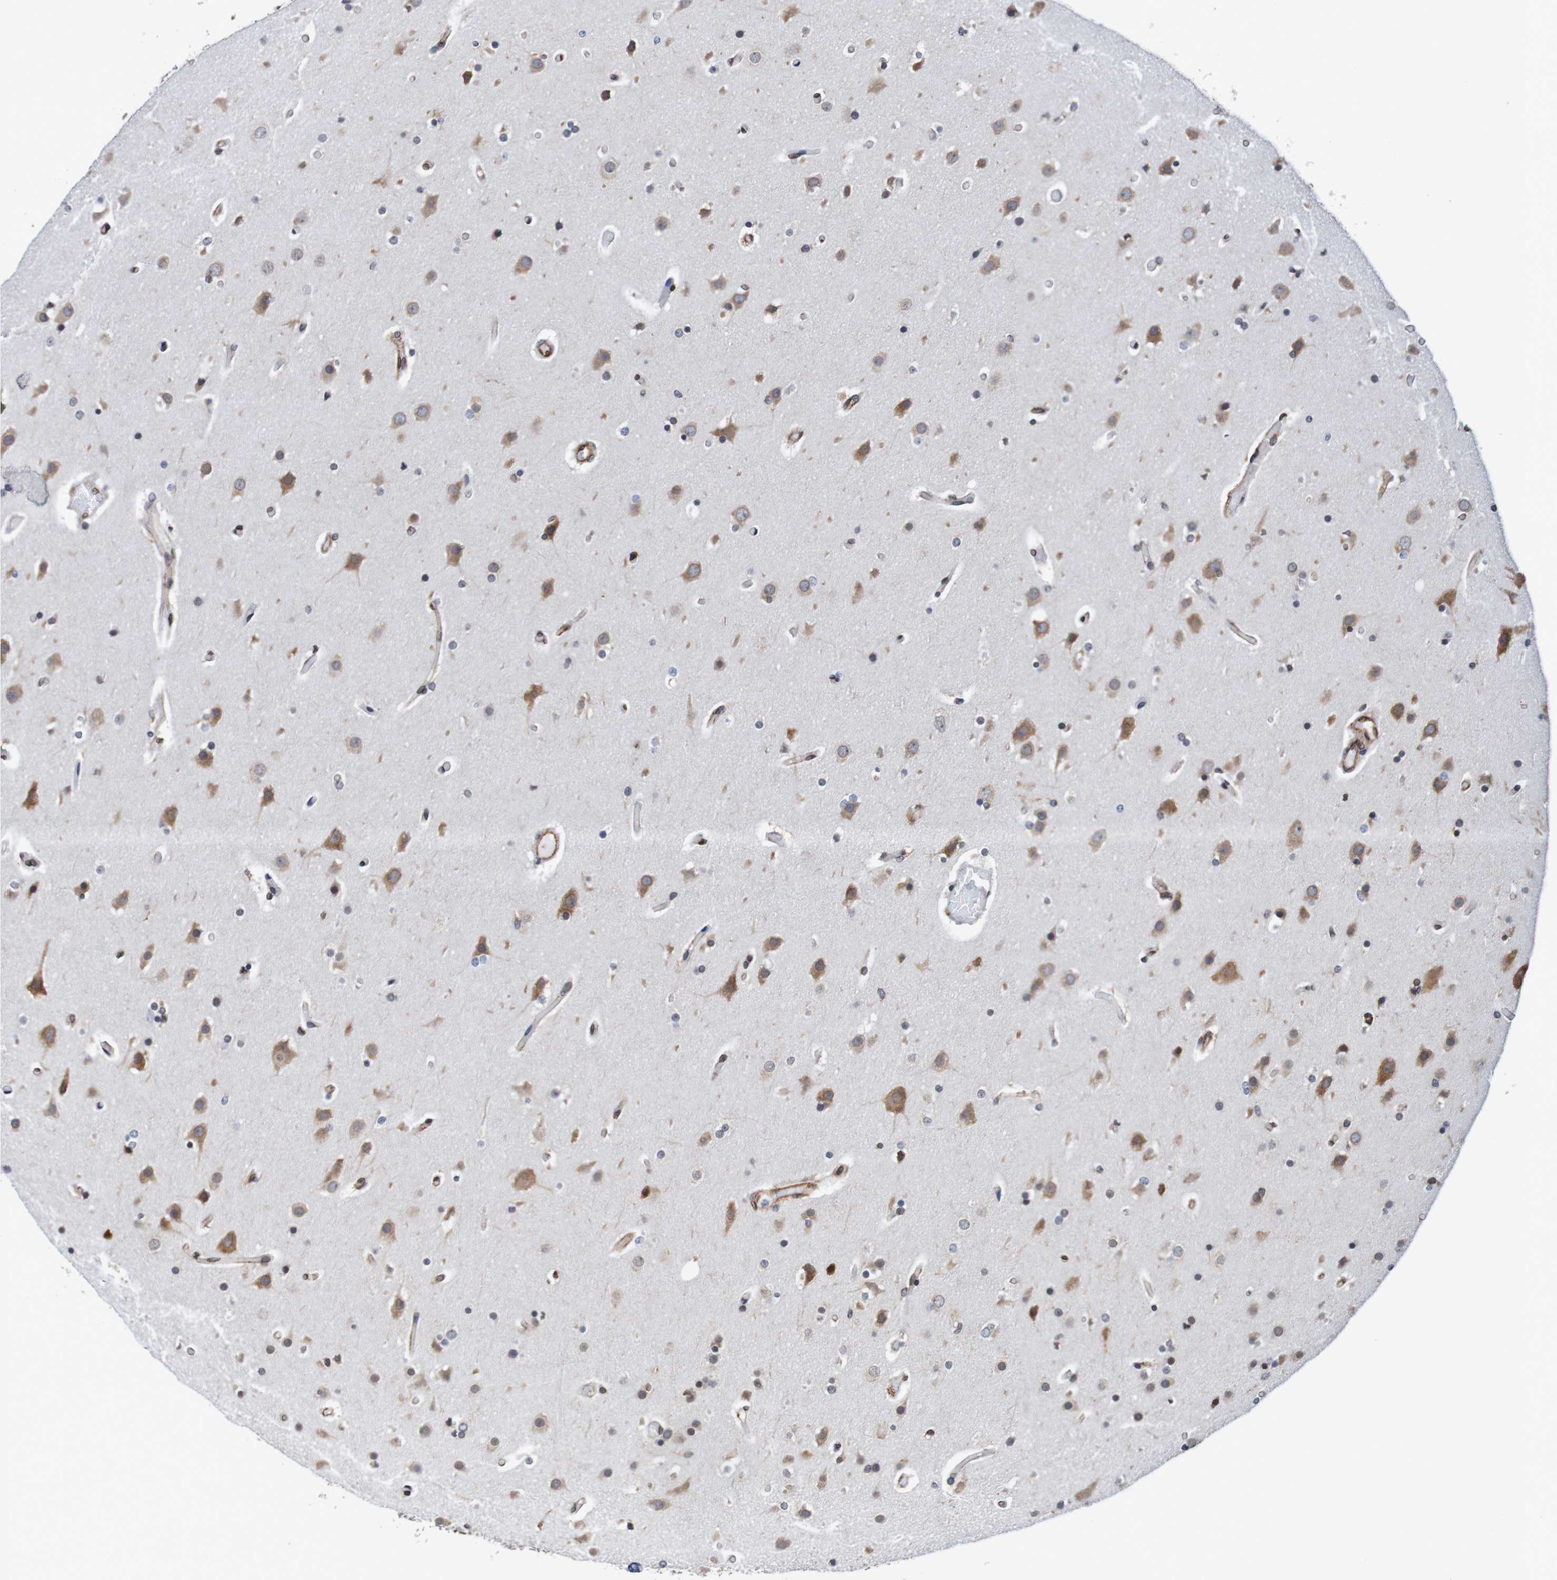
{"staining": {"intensity": "moderate", "quantity": "<25%", "location": "cytoplasmic/membranous"}, "tissue": "glioma", "cell_type": "Tumor cells", "image_type": "cancer", "snomed": [{"axis": "morphology", "description": "Glioma, malignant, High grade"}, {"axis": "topography", "description": "Cerebral cortex"}], "caption": "Immunohistochemistry (IHC) (DAB) staining of malignant high-grade glioma reveals moderate cytoplasmic/membranous protein staining in approximately <25% of tumor cells.", "gene": "TMEM109", "patient": {"sex": "female", "age": 36}}